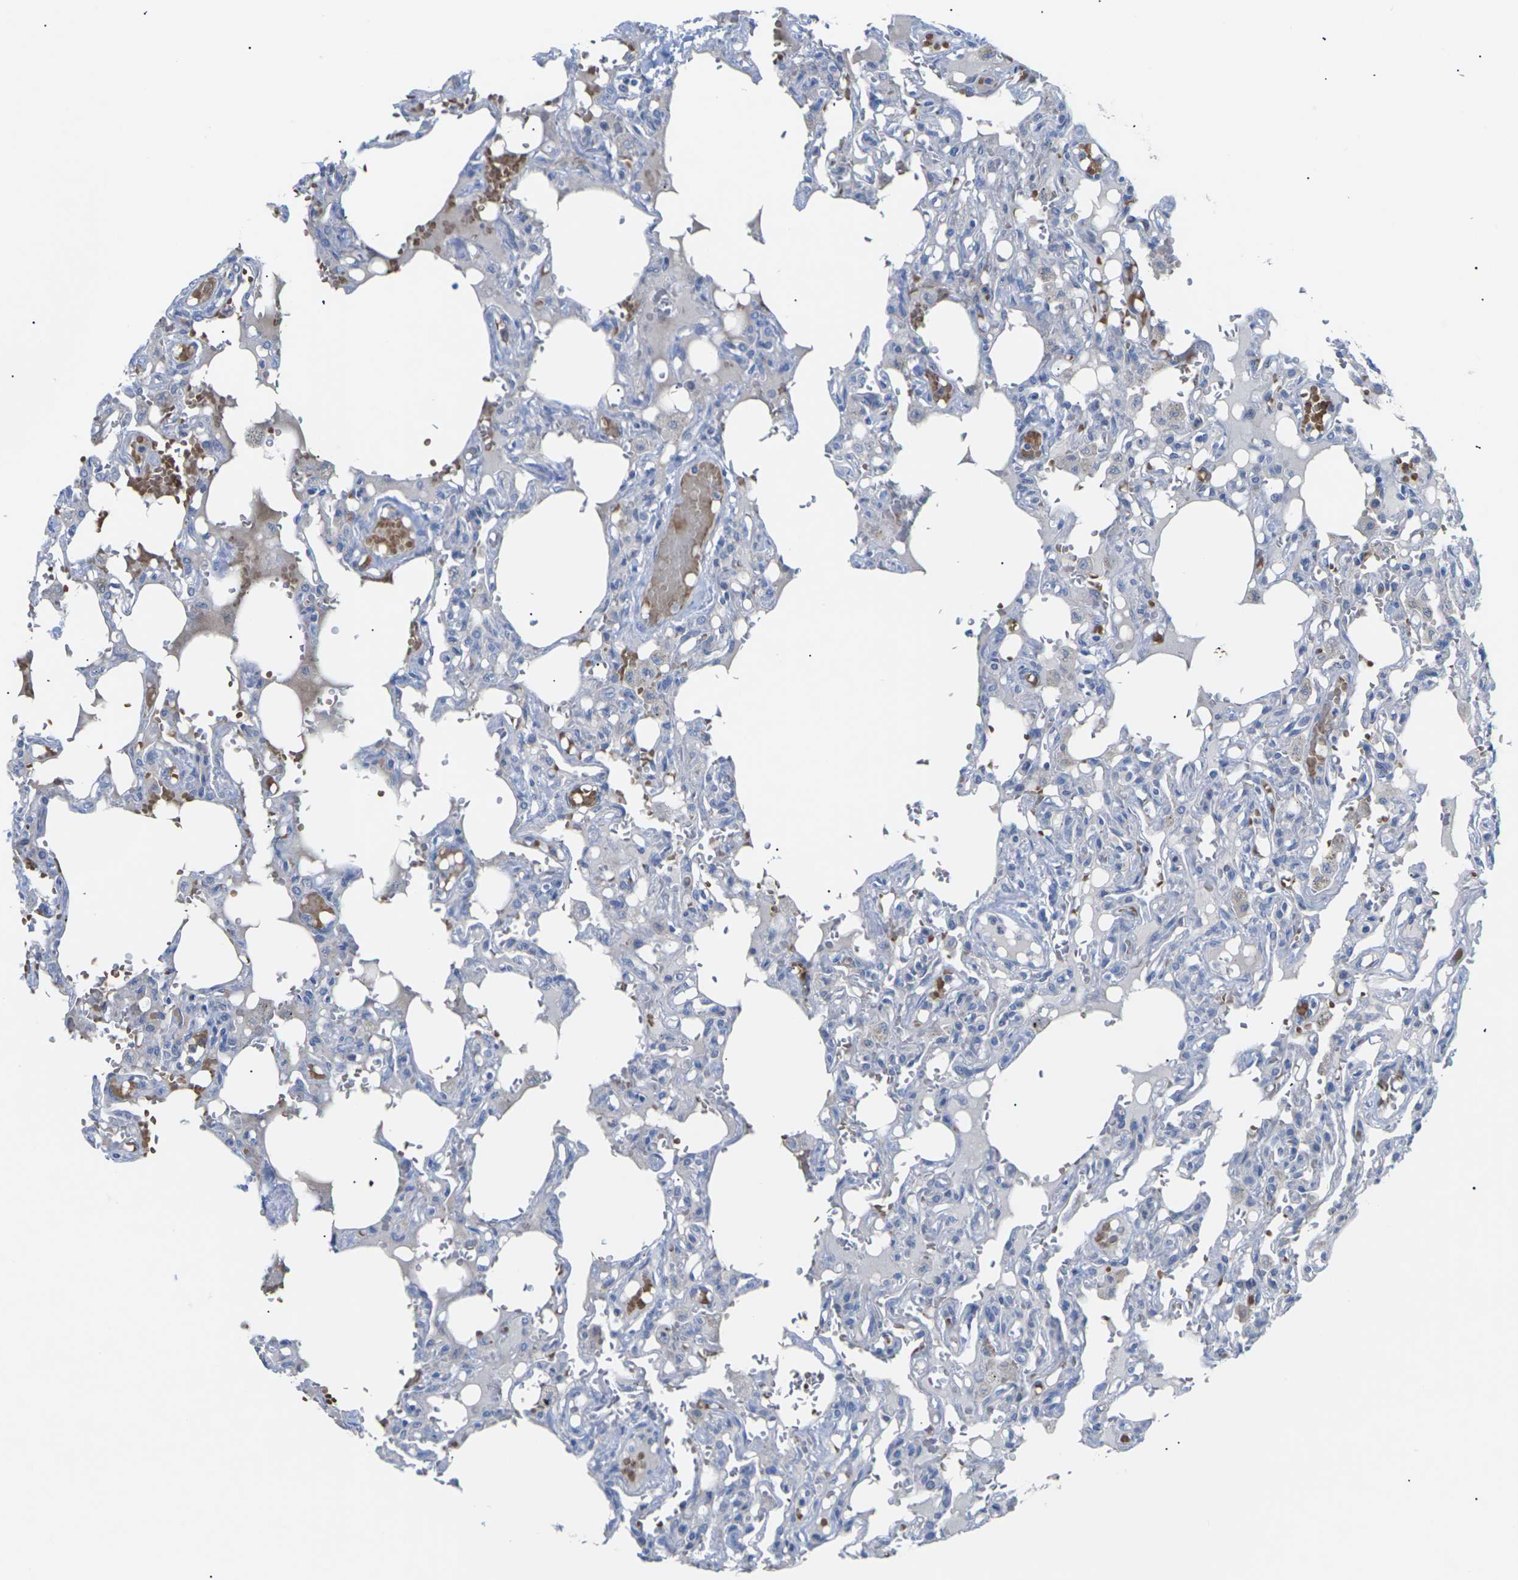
{"staining": {"intensity": "negative", "quantity": "none", "location": "none"}, "tissue": "lung", "cell_type": "Alveolar cells", "image_type": "normal", "snomed": [{"axis": "morphology", "description": "Normal tissue, NOS"}, {"axis": "topography", "description": "Lung"}], "caption": "This is a photomicrograph of immunohistochemistry (IHC) staining of unremarkable lung, which shows no positivity in alveolar cells.", "gene": "TMCO4", "patient": {"sex": "male", "age": 21}}